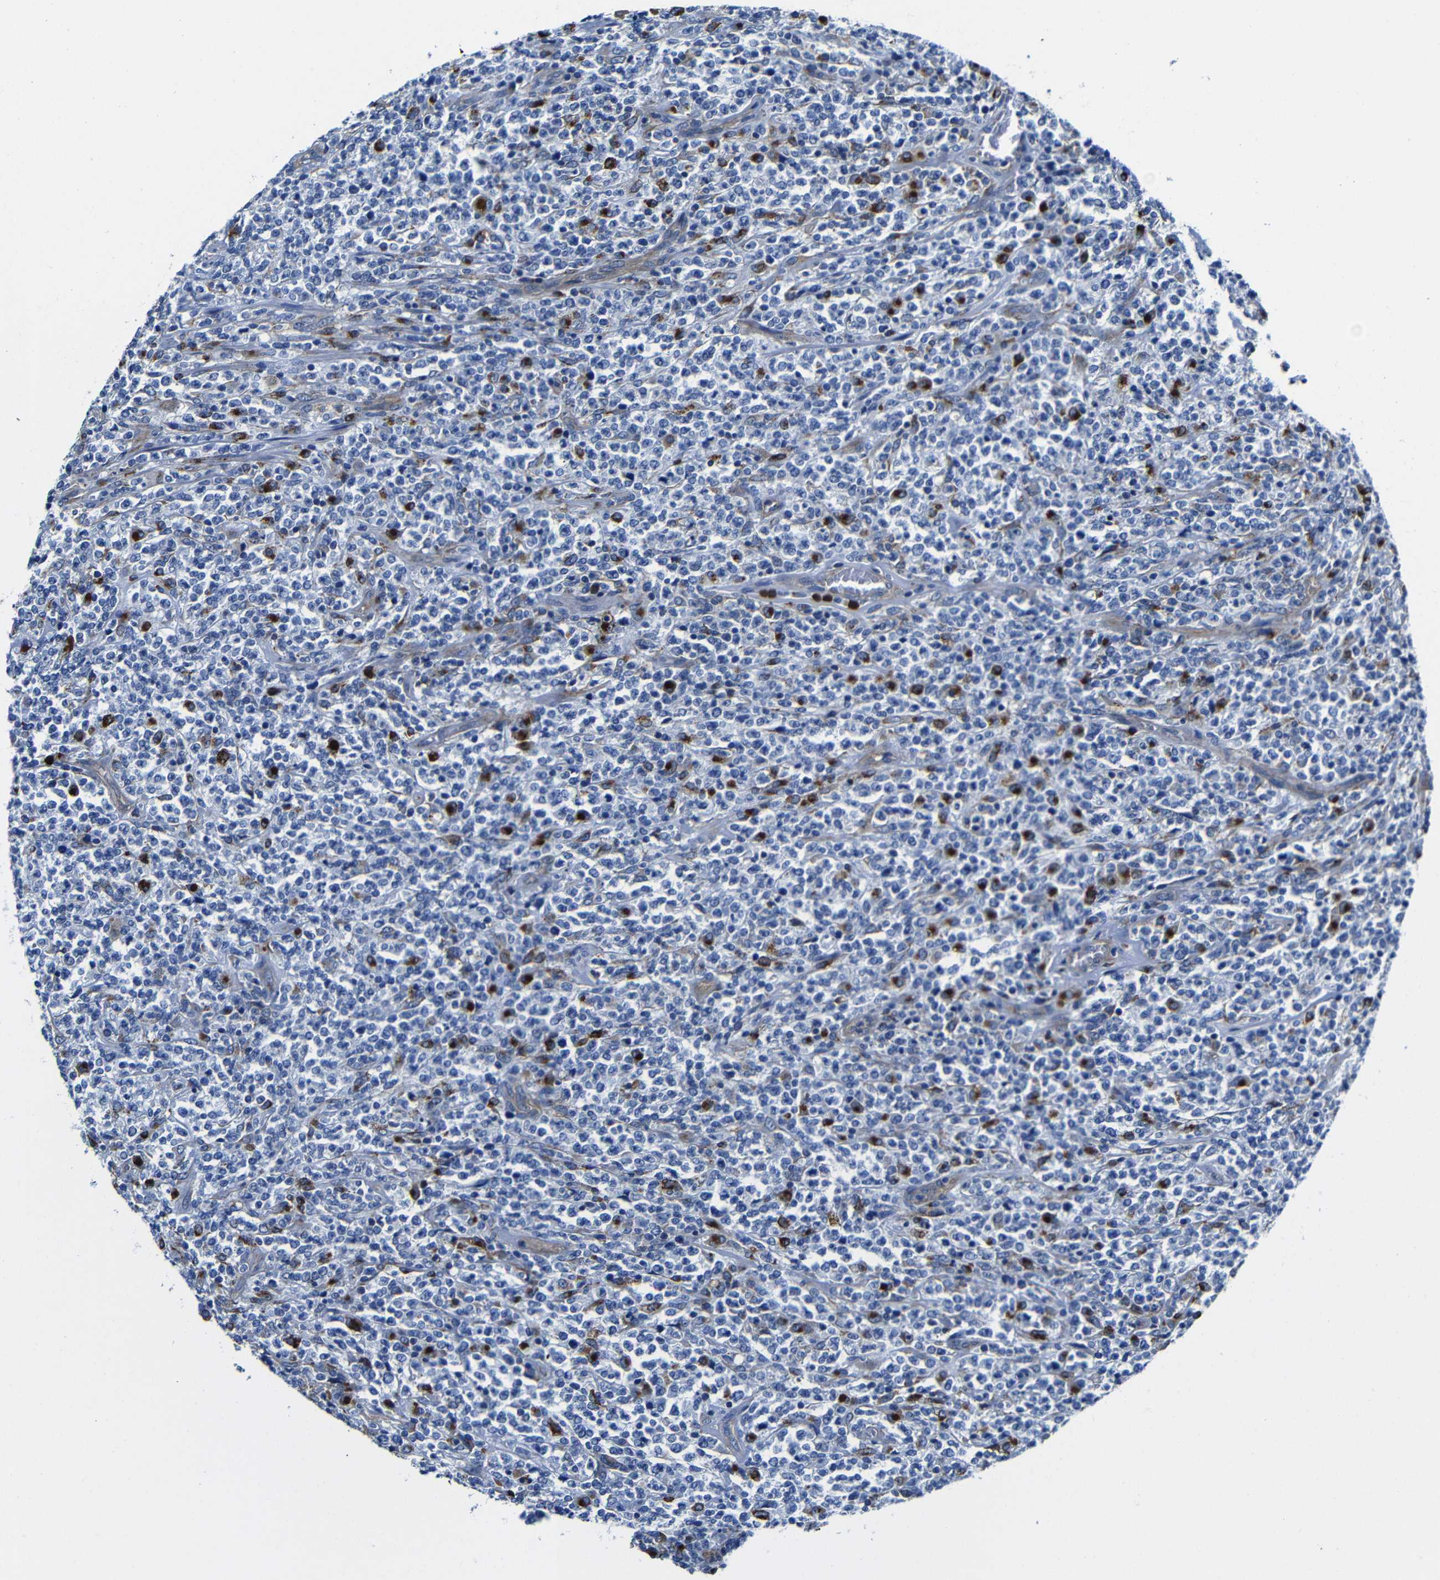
{"staining": {"intensity": "negative", "quantity": "none", "location": "none"}, "tissue": "lymphoma", "cell_type": "Tumor cells", "image_type": "cancer", "snomed": [{"axis": "morphology", "description": "Malignant lymphoma, non-Hodgkin's type, High grade"}, {"axis": "topography", "description": "Soft tissue"}], "caption": "The immunohistochemistry photomicrograph has no significant staining in tumor cells of lymphoma tissue.", "gene": "GIMAP2", "patient": {"sex": "male", "age": 18}}